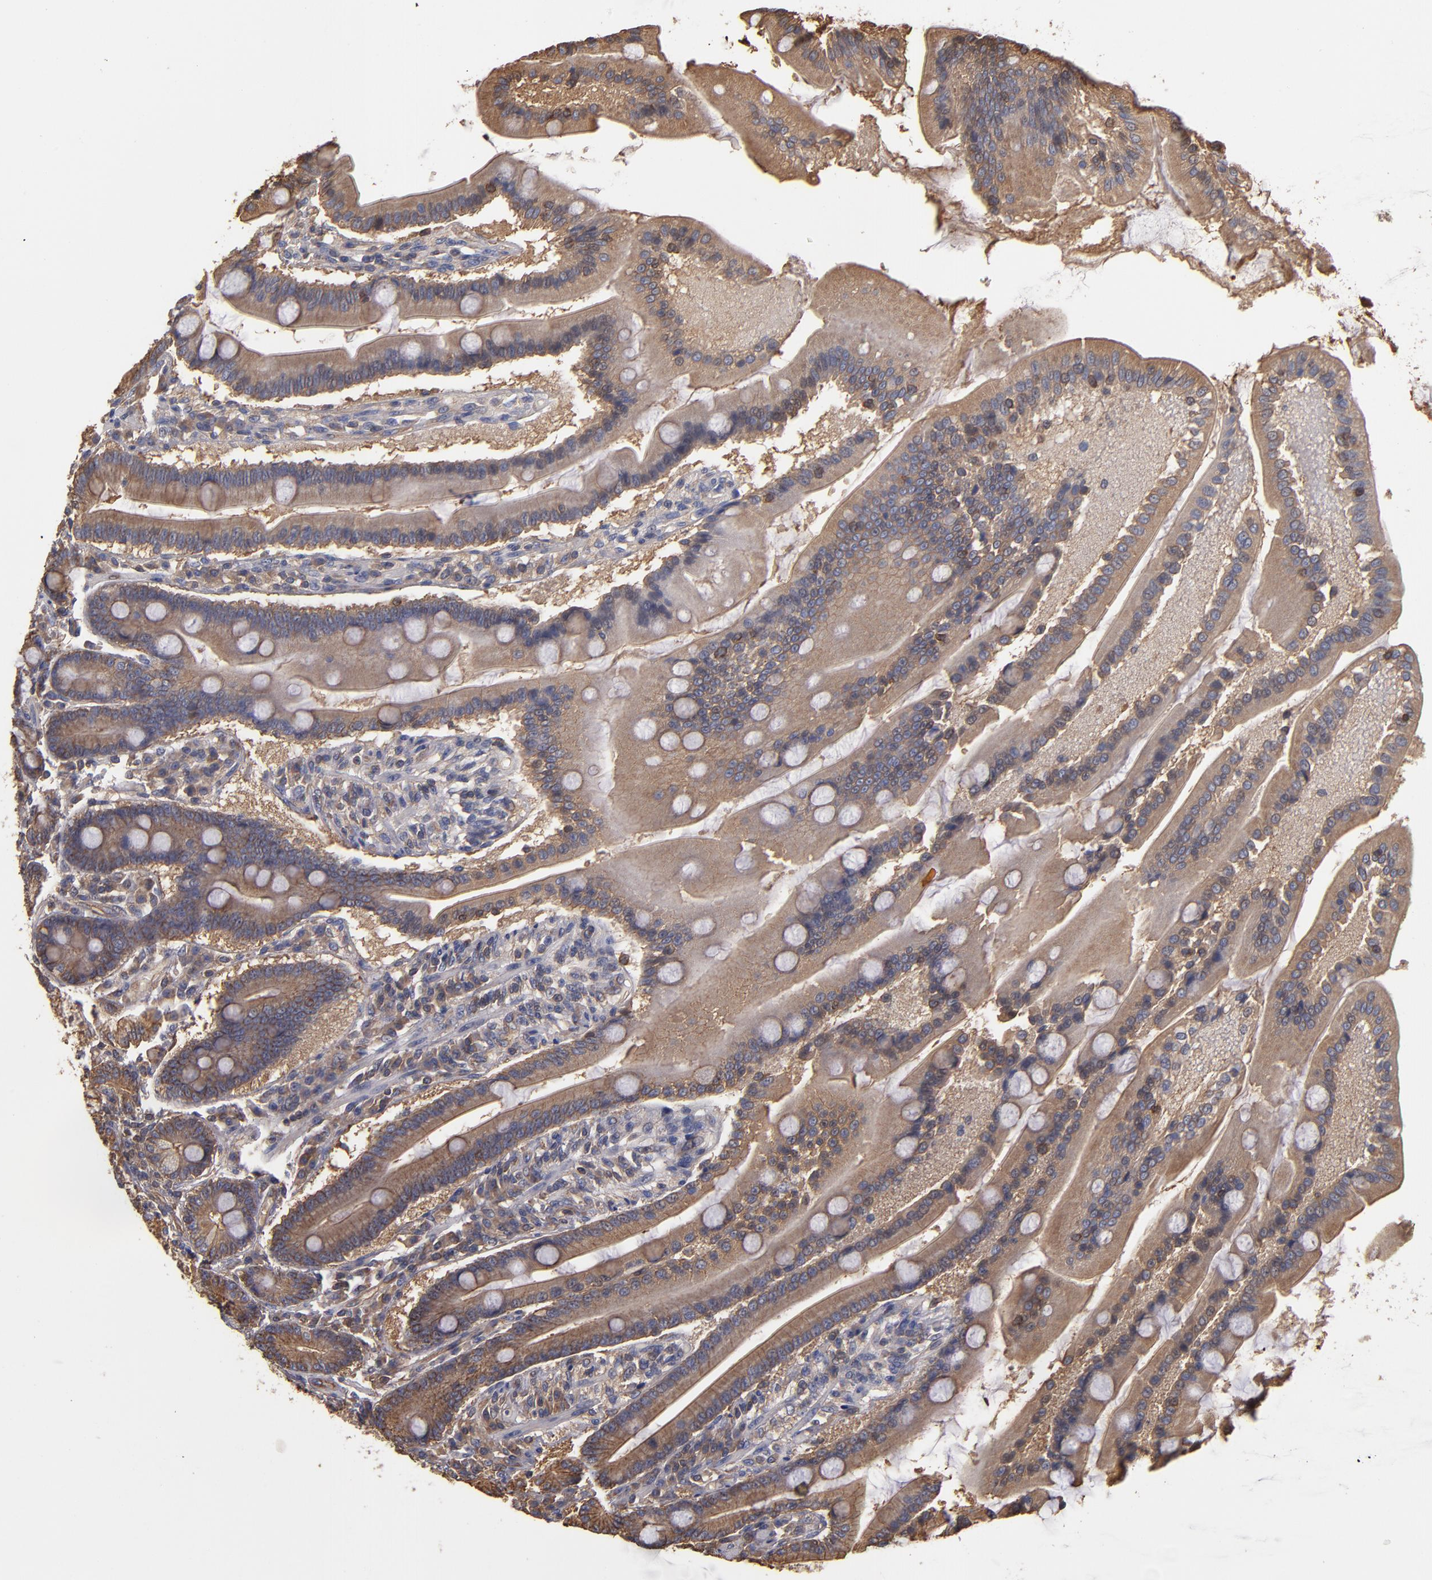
{"staining": {"intensity": "moderate", "quantity": ">75%", "location": "cytoplasmic/membranous"}, "tissue": "duodenum", "cell_type": "Glandular cells", "image_type": "normal", "snomed": [{"axis": "morphology", "description": "Normal tissue, NOS"}, {"axis": "topography", "description": "Duodenum"}], "caption": "IHC image of benign duodenum: duodenum stained using immunohistochemistry exhibits medium levels of moderate protein expression localized specifically in the cytoplasmic/membranous of glandular cells, appearing as a cytoplasmic/membranous brown color.", "gene": "ESYT2", "patient": {"sex": "female", "age": 64}}